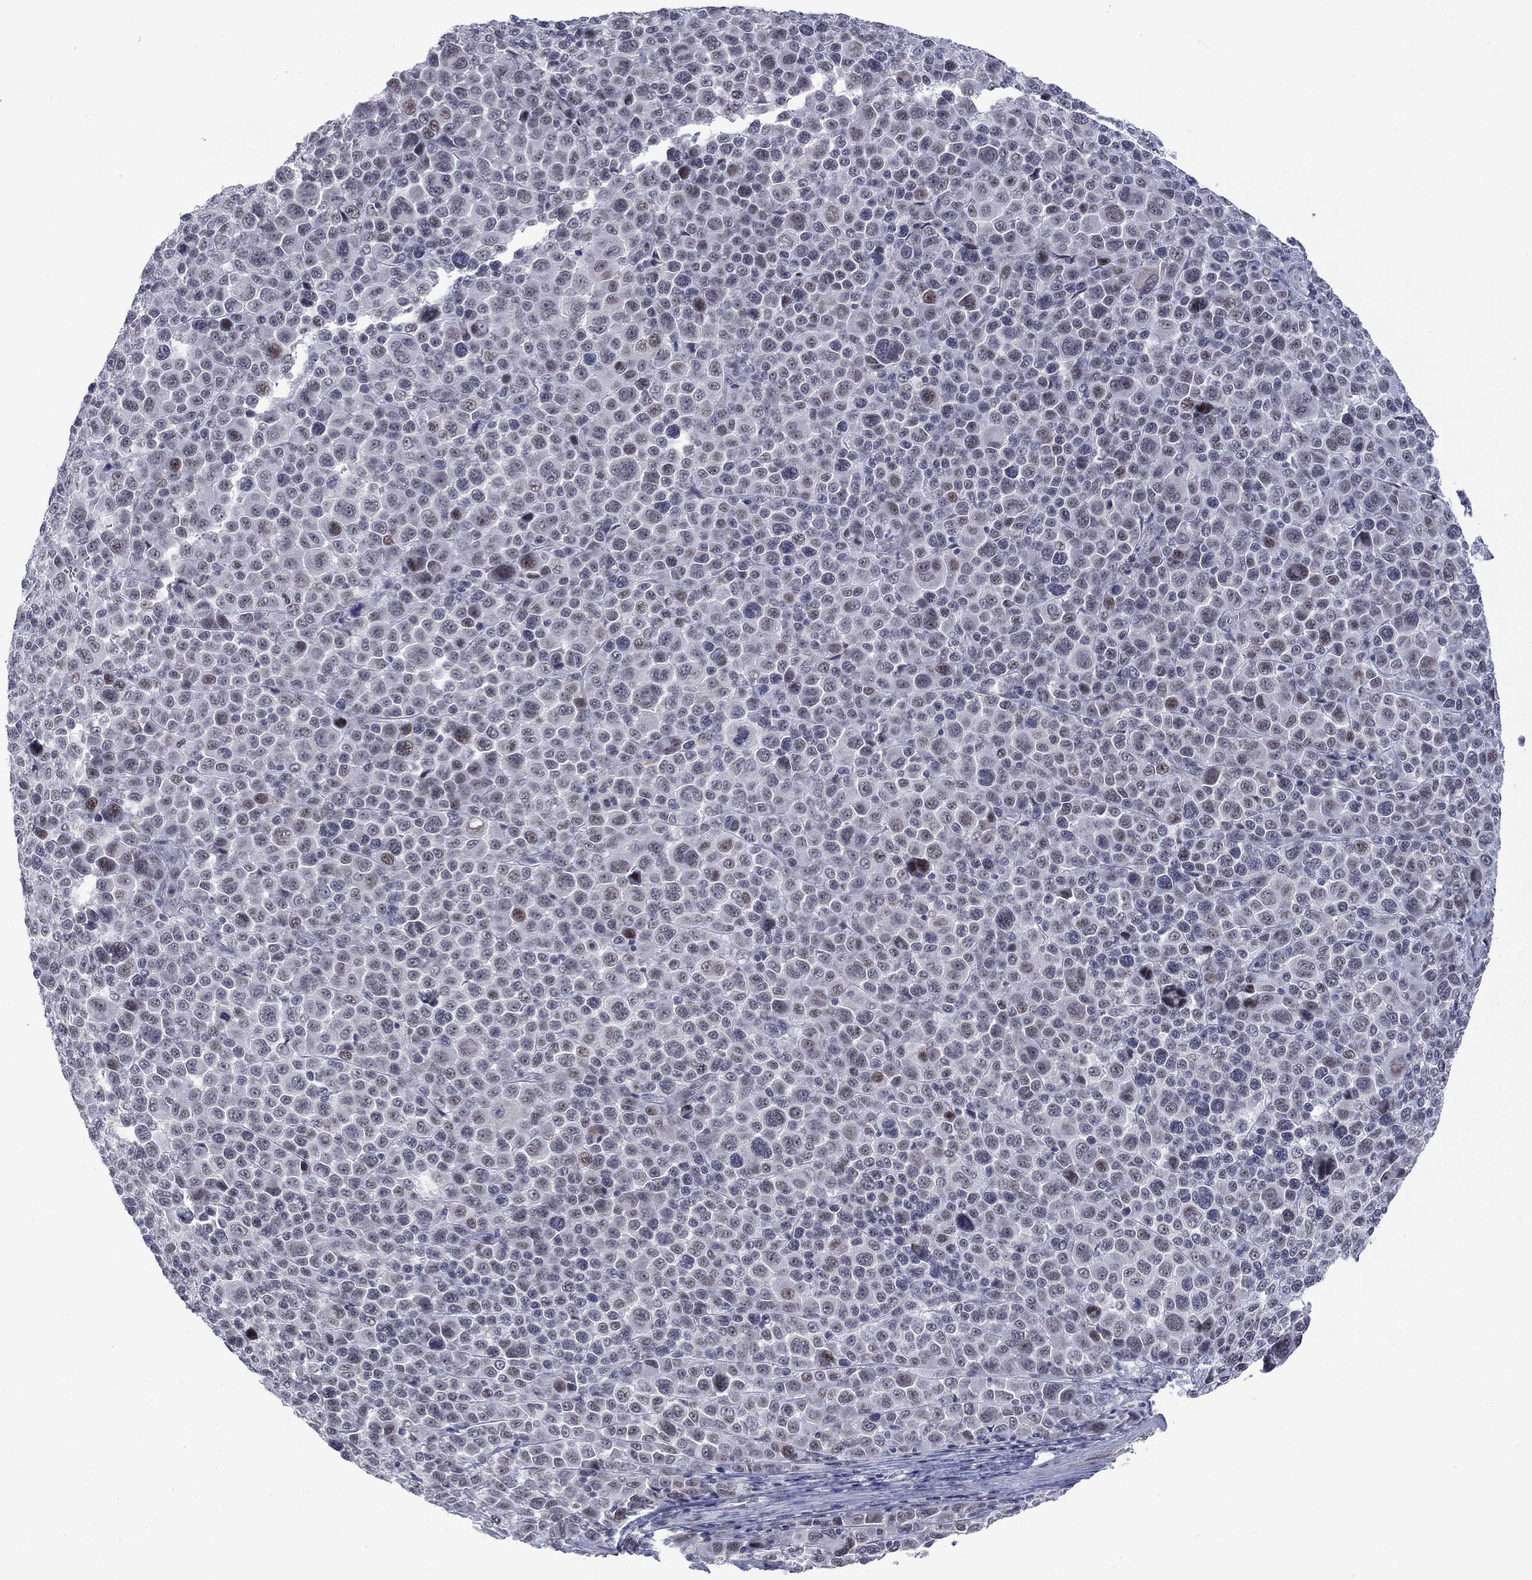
{"staining": {"intensity": "negative", "quantity": "none", "location": "none"}, "tissue": "melanoma", "cell_type": "Tumor cells", "image_type": "cancer", "snomed": [{"axis": "morphology", "description": "Malignant melanoma, NOS"}, {"axis": "topography", "description": "Skin"}], "caption": "Immunohistochemical staining of melanoma exhibits no significant staining in tumor cells. (DAB (3,3'-diaminobenzidine) IHC, high magnification).", "gene": "KCNJ16", "patient": {"sex": "female", "age": 57}}